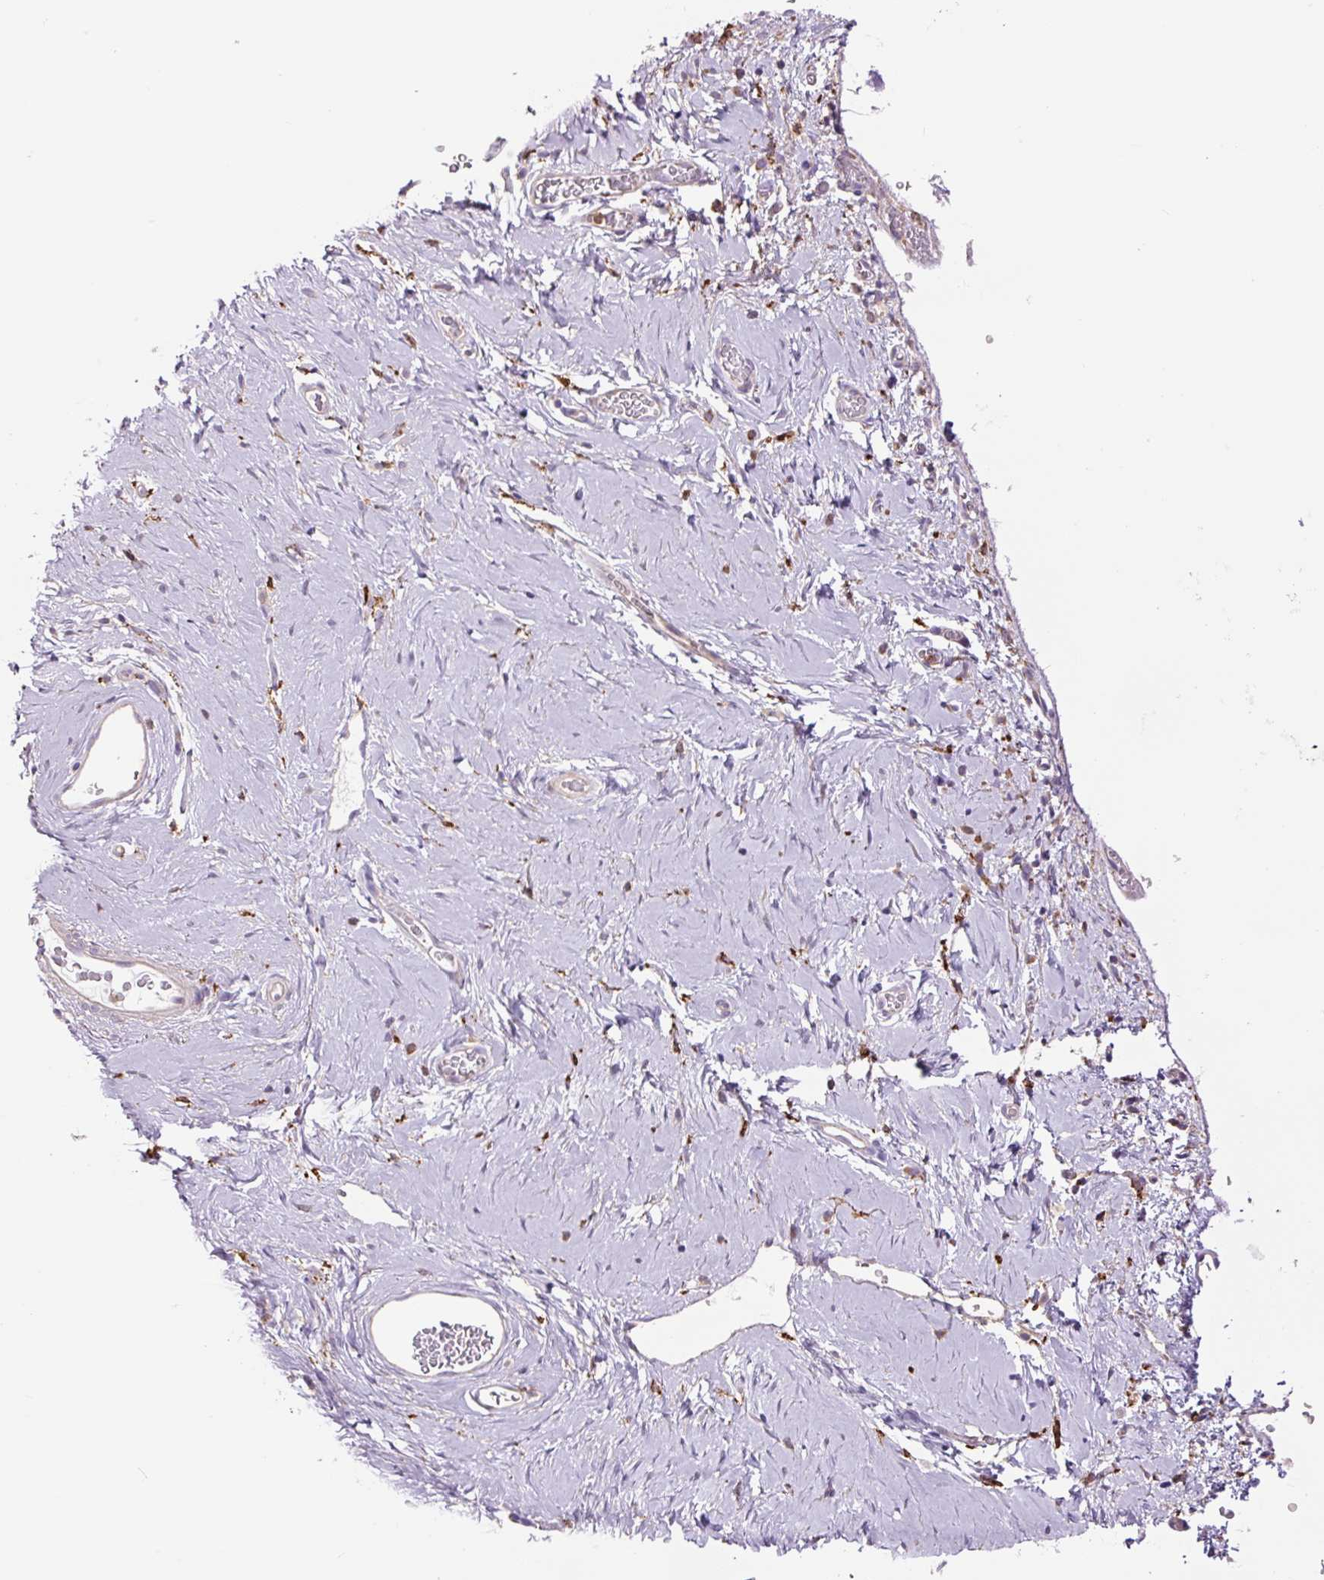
{"staining": {"intensity": "strong", "quantity": "<25%", "location": "cytoplasmic/membranous"}, "tissue": "vagina", "cell_type": "Squamous epithelial cells", "image_type": "normal", "snomed": [{"axis": "morphology", "description": "Normal tissue, NOS"}, {"axis": "morphology", "description": "Adenocarcinoma, NOS"}, {"axis": "topography", "description": "Rectum"}, {"axis": "topography", "description": "Vagina"}, {"axis": "topography", "description": "Peripheral nerve tissue"}], "caption": "Vagina was stained to show a protein in brown. There is medium levels of strong cytoplasmic/membranous staining in approximately <25% of squamous epithelial cells. (IHC, brightfield microscopy, high magnification).", "gene": "SH2D6", "patient": {"sex": "female", "age": 71}}